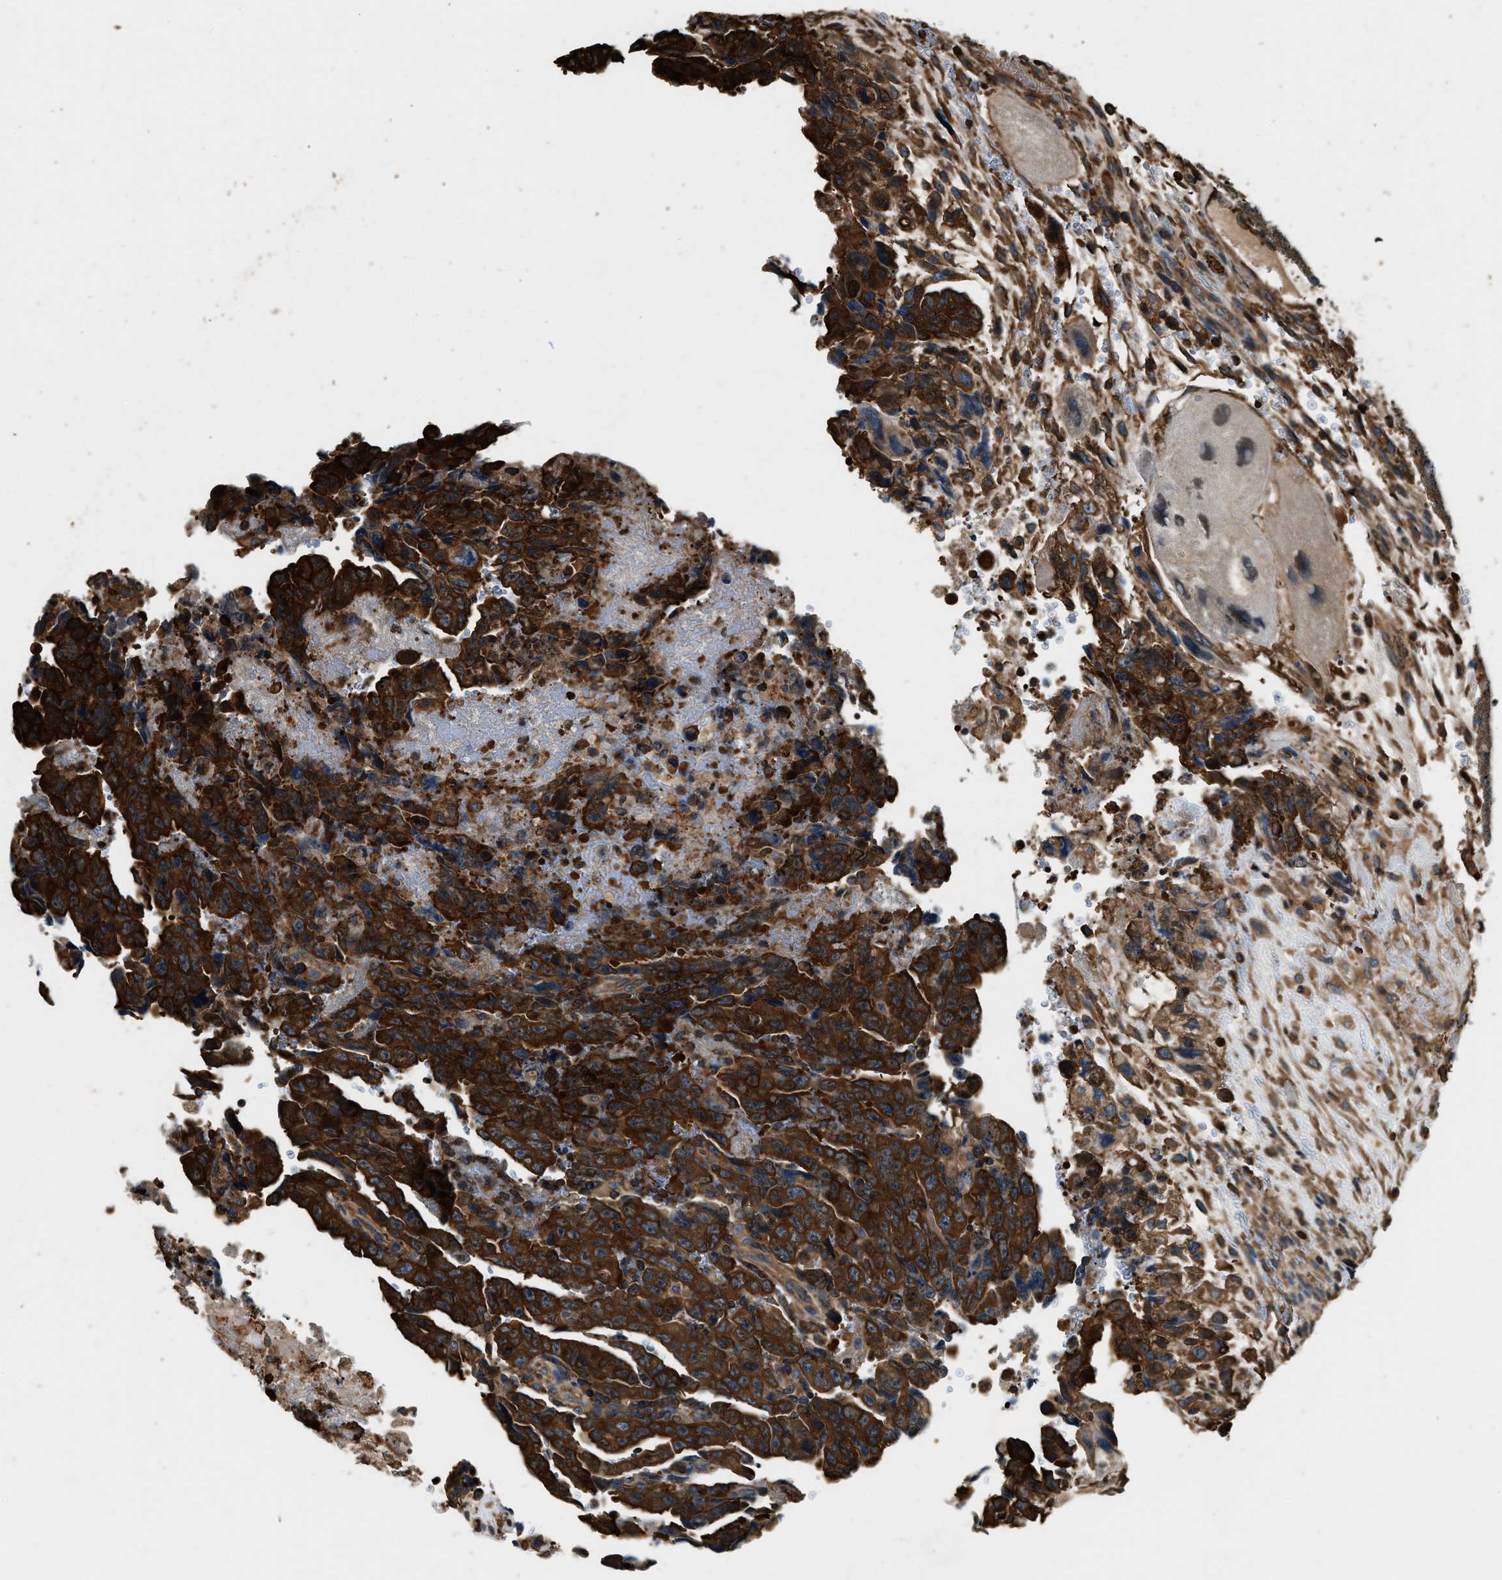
{"staining": {"intensity": "strong", "quantity": ">75%", "location": "cytoplasmic/membranous"}, "tissue": "testis cancer", "cell_type": "Tumor cells", "image_type": "cancer", "snomed": [{"axis": "morphology", "description": "Carcinoma, Embryonal, NOS"}, {"axis": "topography", "description": "Testis"}], "caption": "Immunohistochemical staining of embryonal carcinoma (testis) demonstrates high levels of strong cytoplasmic/membranous staining in about >75% of tumor cells.", "gene": "YARS1", "patient": {"sex": "male", "age": 28}}